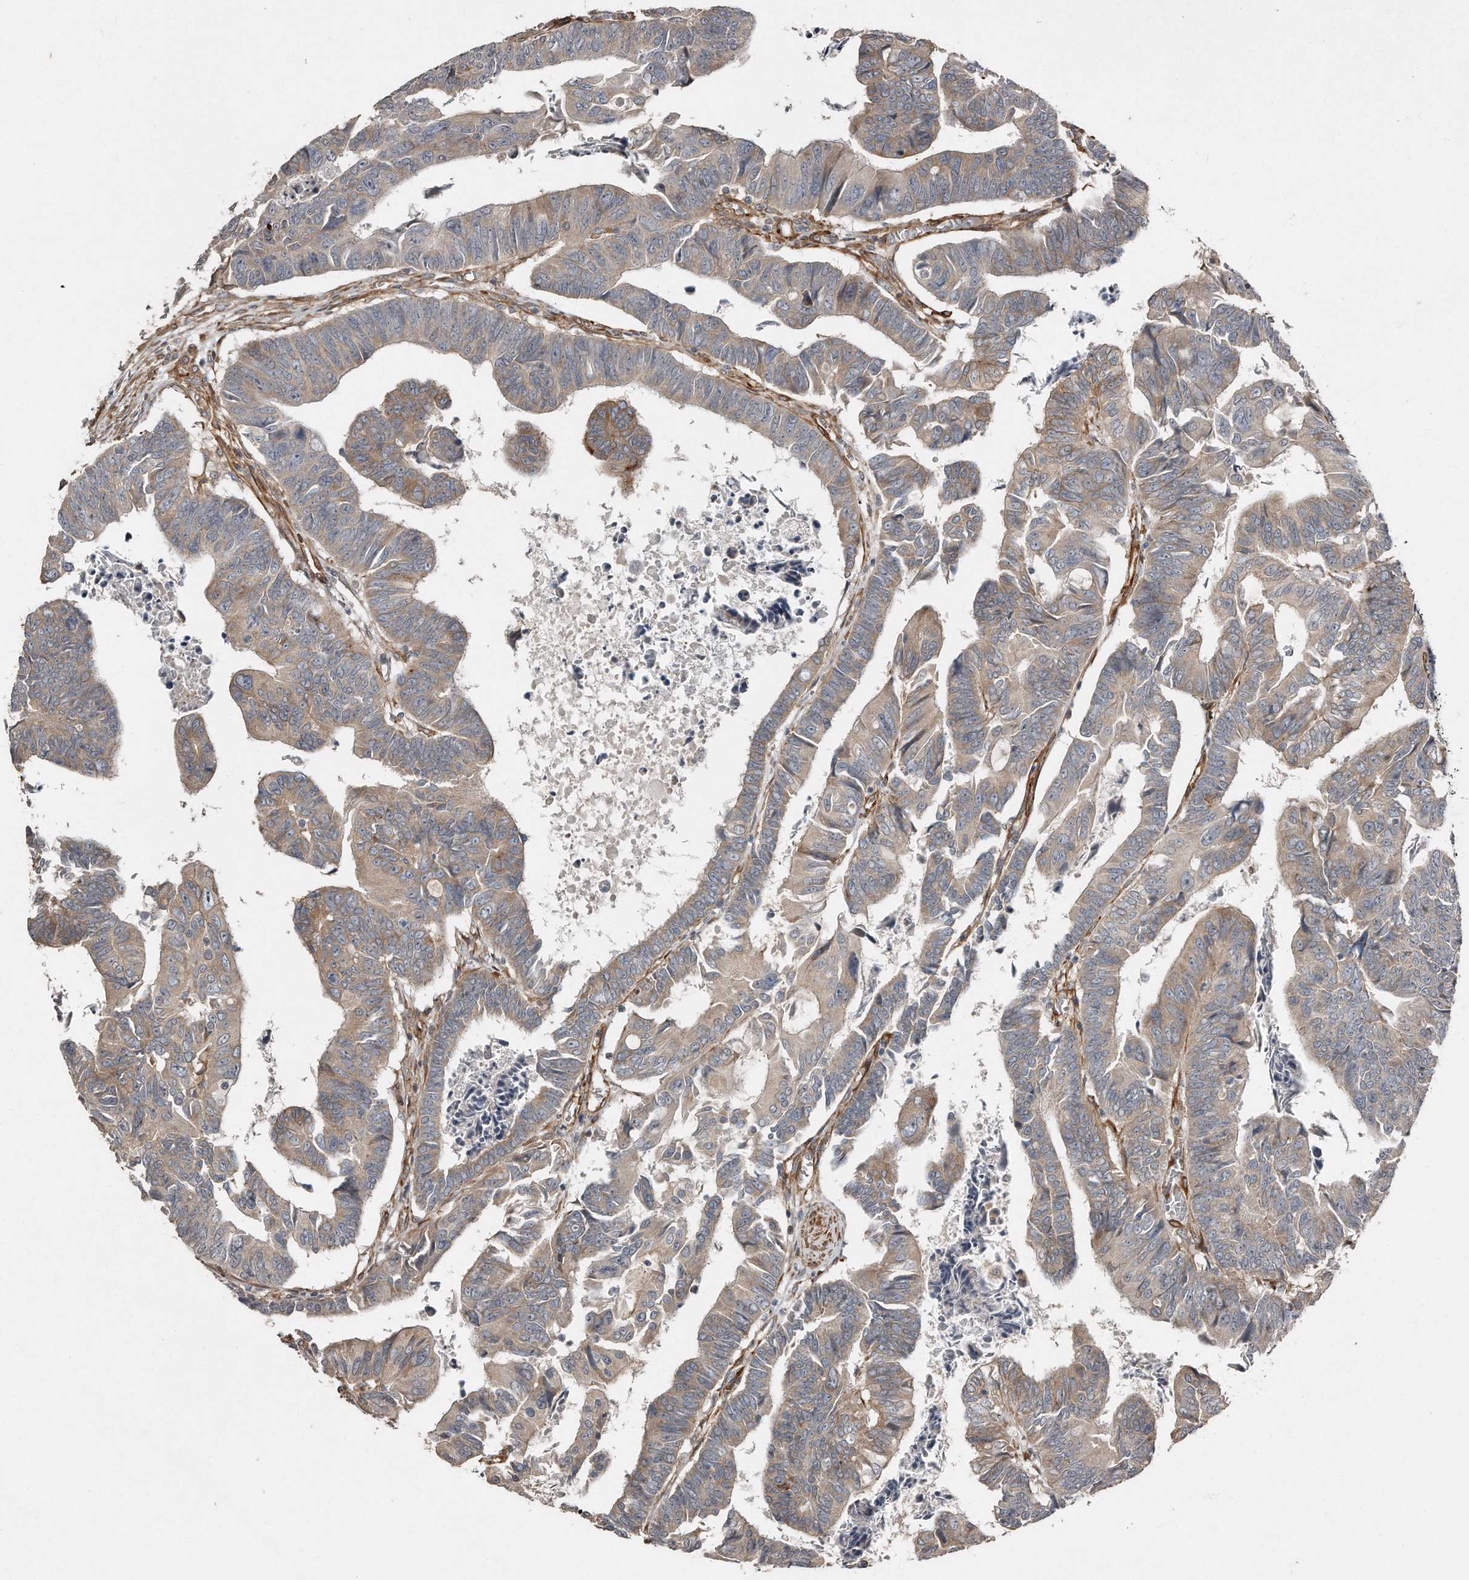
{"staining": {"intensity": "weak", "quantity": "25%-75%", "location": "cytoplasmic/membranous"}, "tissue": "colorectal cancer", "cell_type": "Tumor cells", "image_type": "cancer", "snomed": [{"axis": "morphology", "description": "Adenocarcinoma, NOS"}, {"axis": "topography", "description": "Rectum"}], "caption": "Colorectal adenocarcinoma tissue shows weak cytoplasmic/membranous staining in about 25%-75% of tumor cells, visualized by immunohistochemistry.", "gene": "SNAP47", "patient": {"sex": "female", "age": 65}}